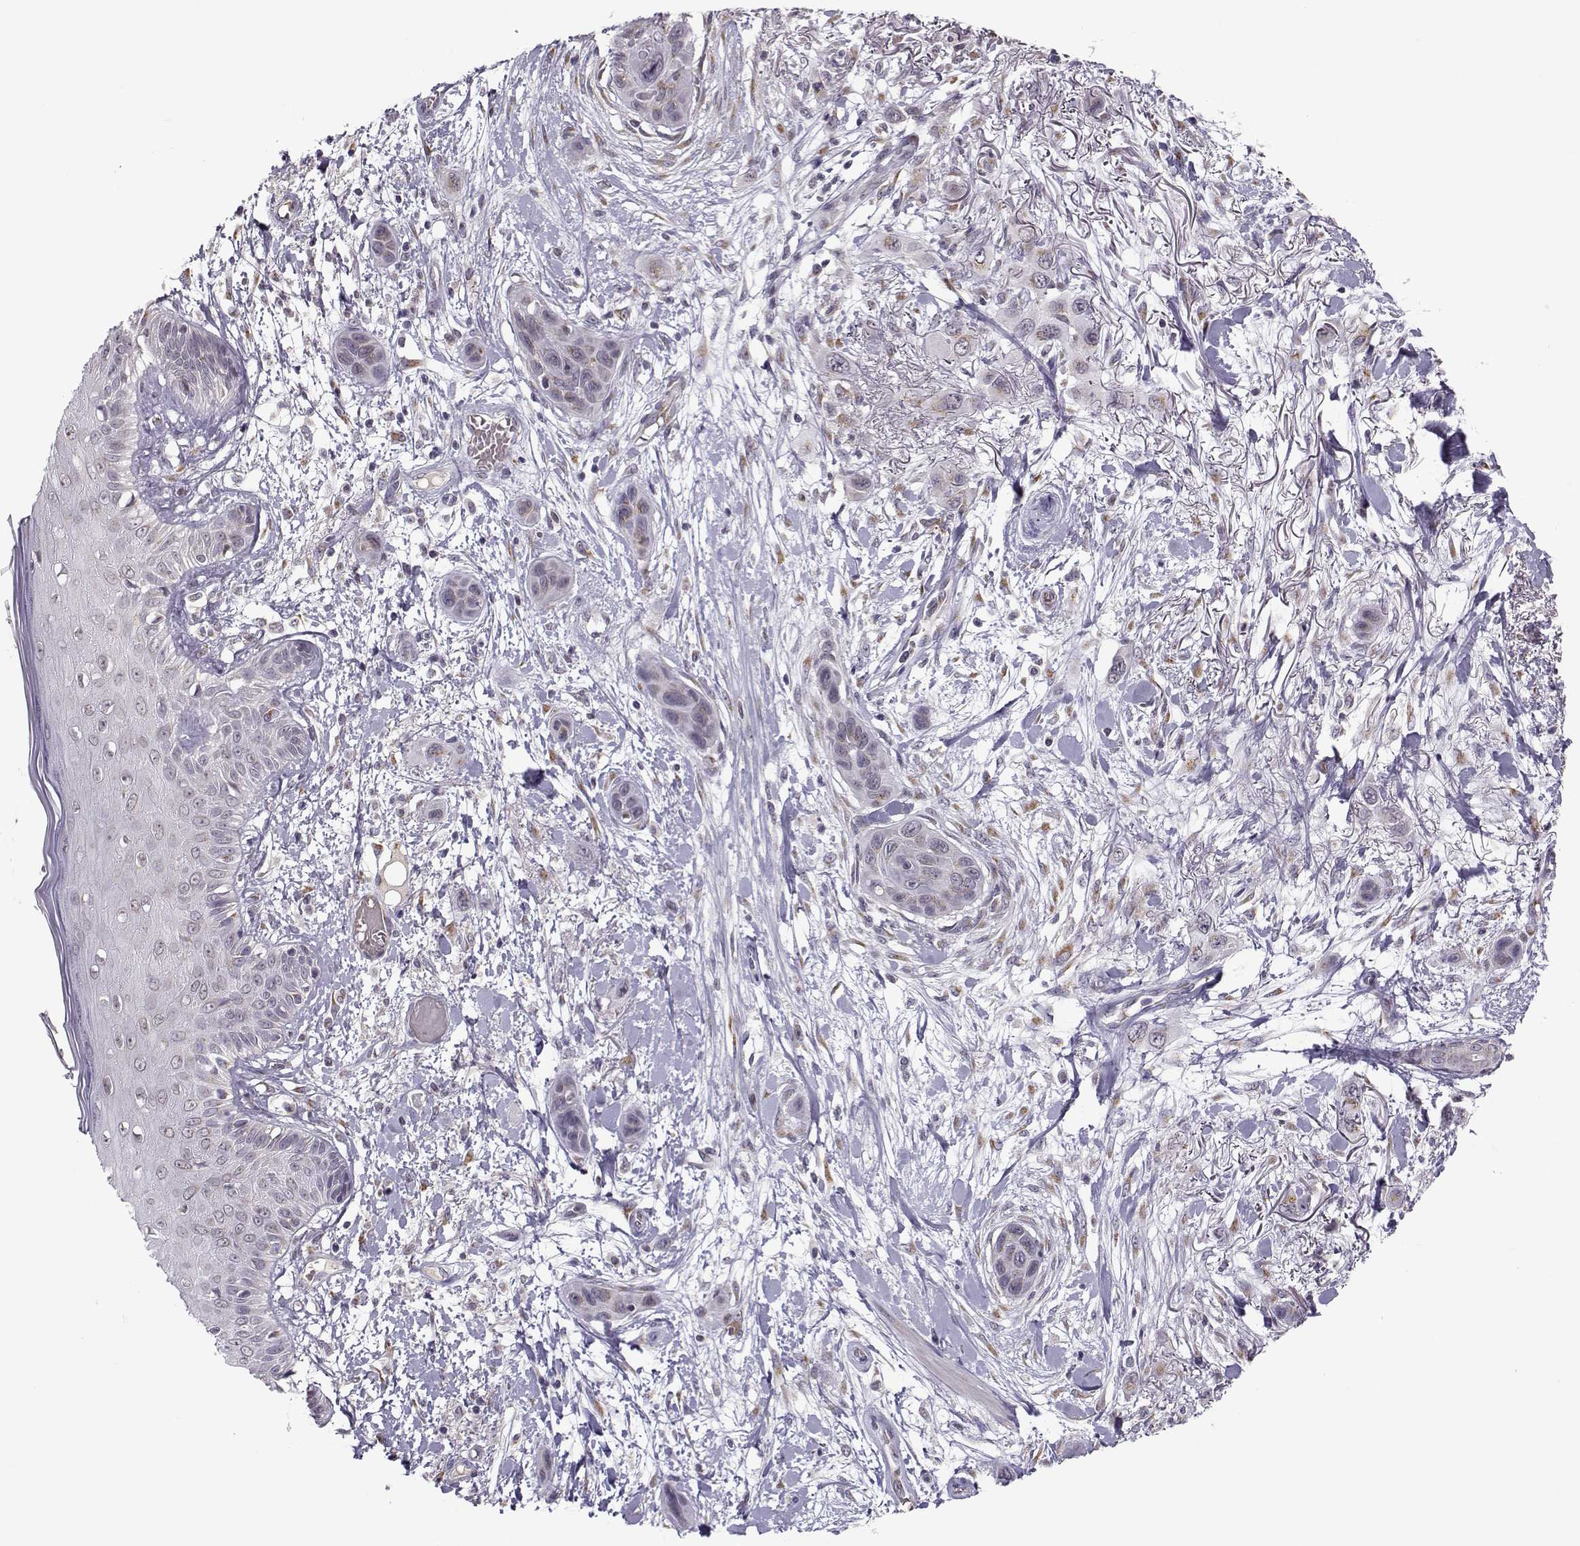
{"staining": {"intensity": "weak", "quantity": ">75%", "location": "cytoplasmic/membranous"}, "tissue": "skin cancer", "cell_type": "Tumor cells", "image_type": "cancer", "snomed": [{"axis": "morphology", "description": "Squamous cell carcinoma, NOS"}, {"axis": "topography", "description": "Skin"}], "caption": "The histopathology image reveals immunohistochemical staining of squamous cell carcinoma (skin). There is weak cytoplasmic/membranous positivity is present in about >75% of tumor cells.", "gene": "SLC4A5", "patient": {"sex": "male", "age": 79}}